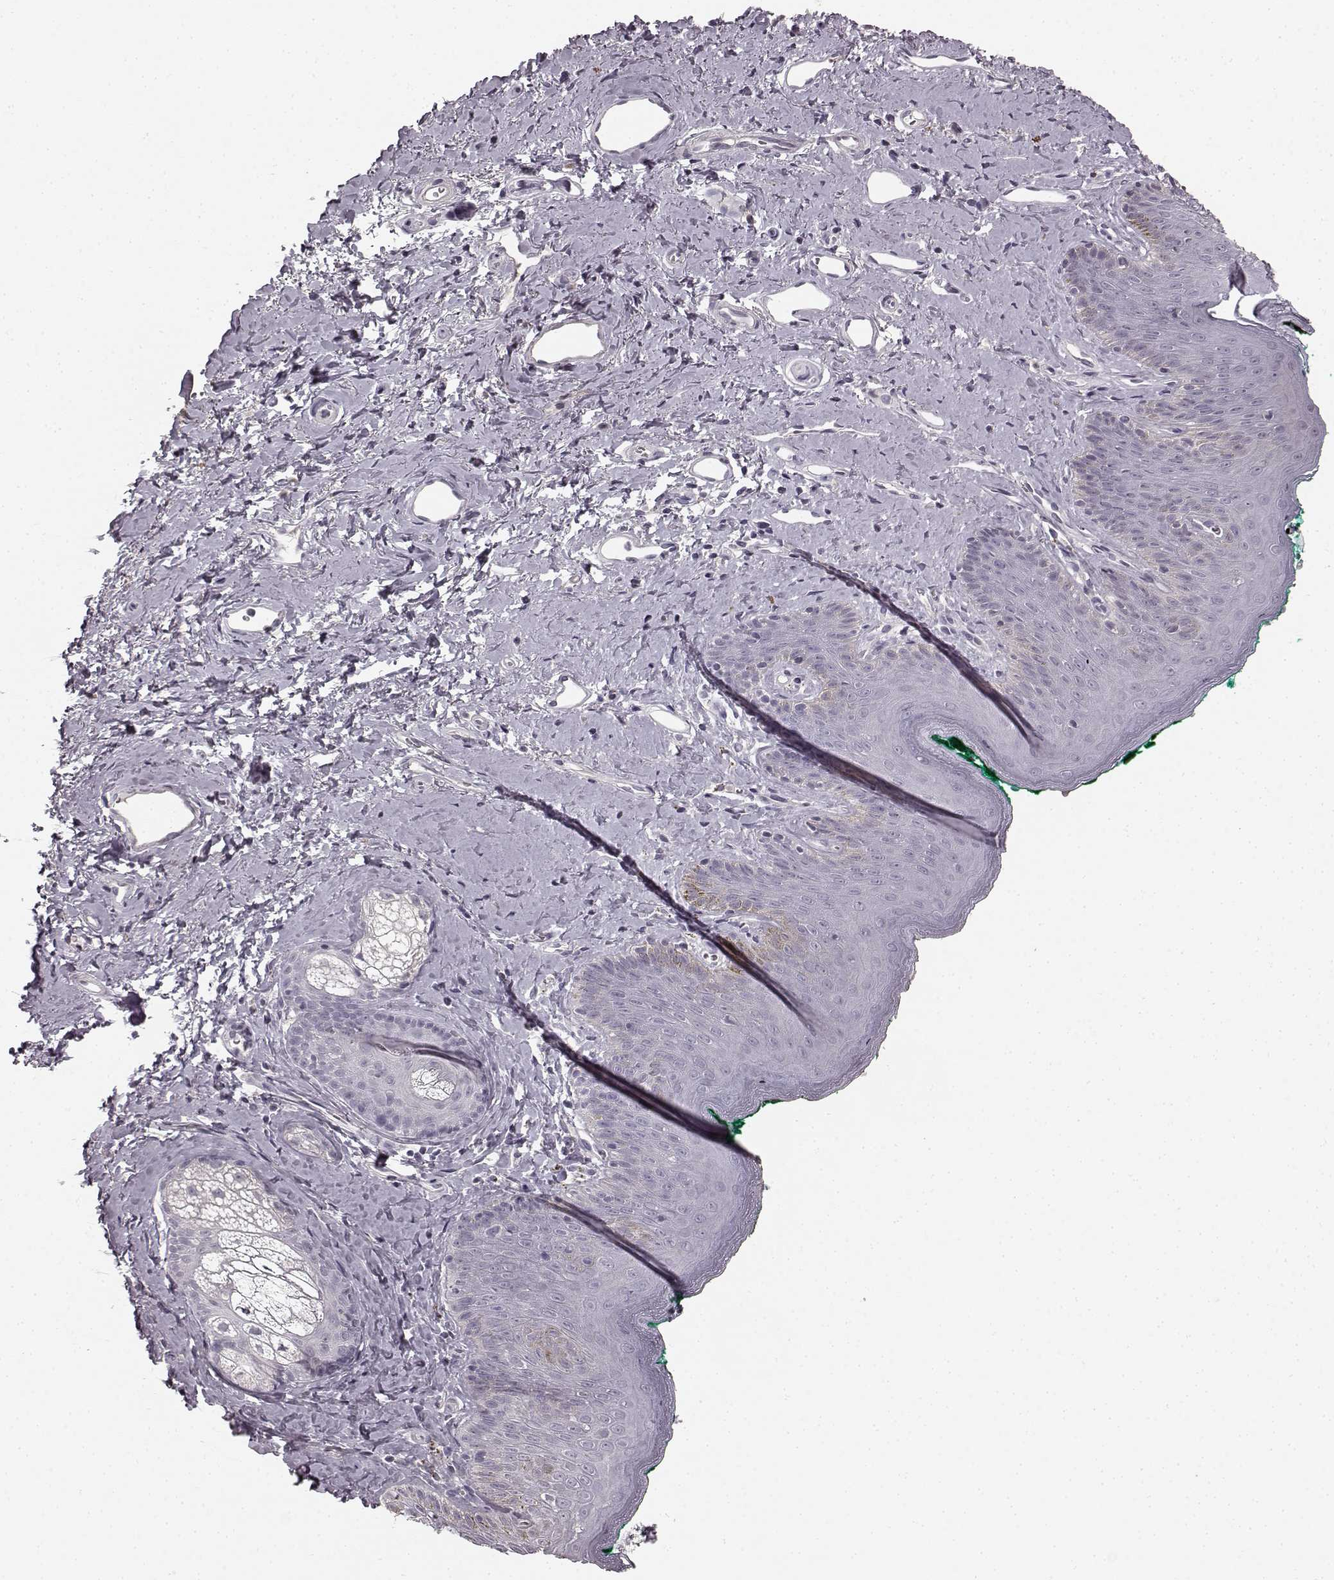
{"staining": {"intensity": "negative", "quantity": "none", "location": "none"}, "tissue": "skin", "cell_type": "Epidermal cells", "image_type": "normal", "snomed": [{"axis": "morphology", "description": "Normal tissue, NOS"}, {"axis": "topography", "description": "Vulva"}], "caption": "A photomicrograph of human skin is negative for staining in epidermal cells. (Stains: DAB immunohistochemistry with hematoxylin counter stain, Microscopy: brightfield microscopy at high magnification).", "gene": "RIT2", "patient": {"sex": "female", "age": 66}}